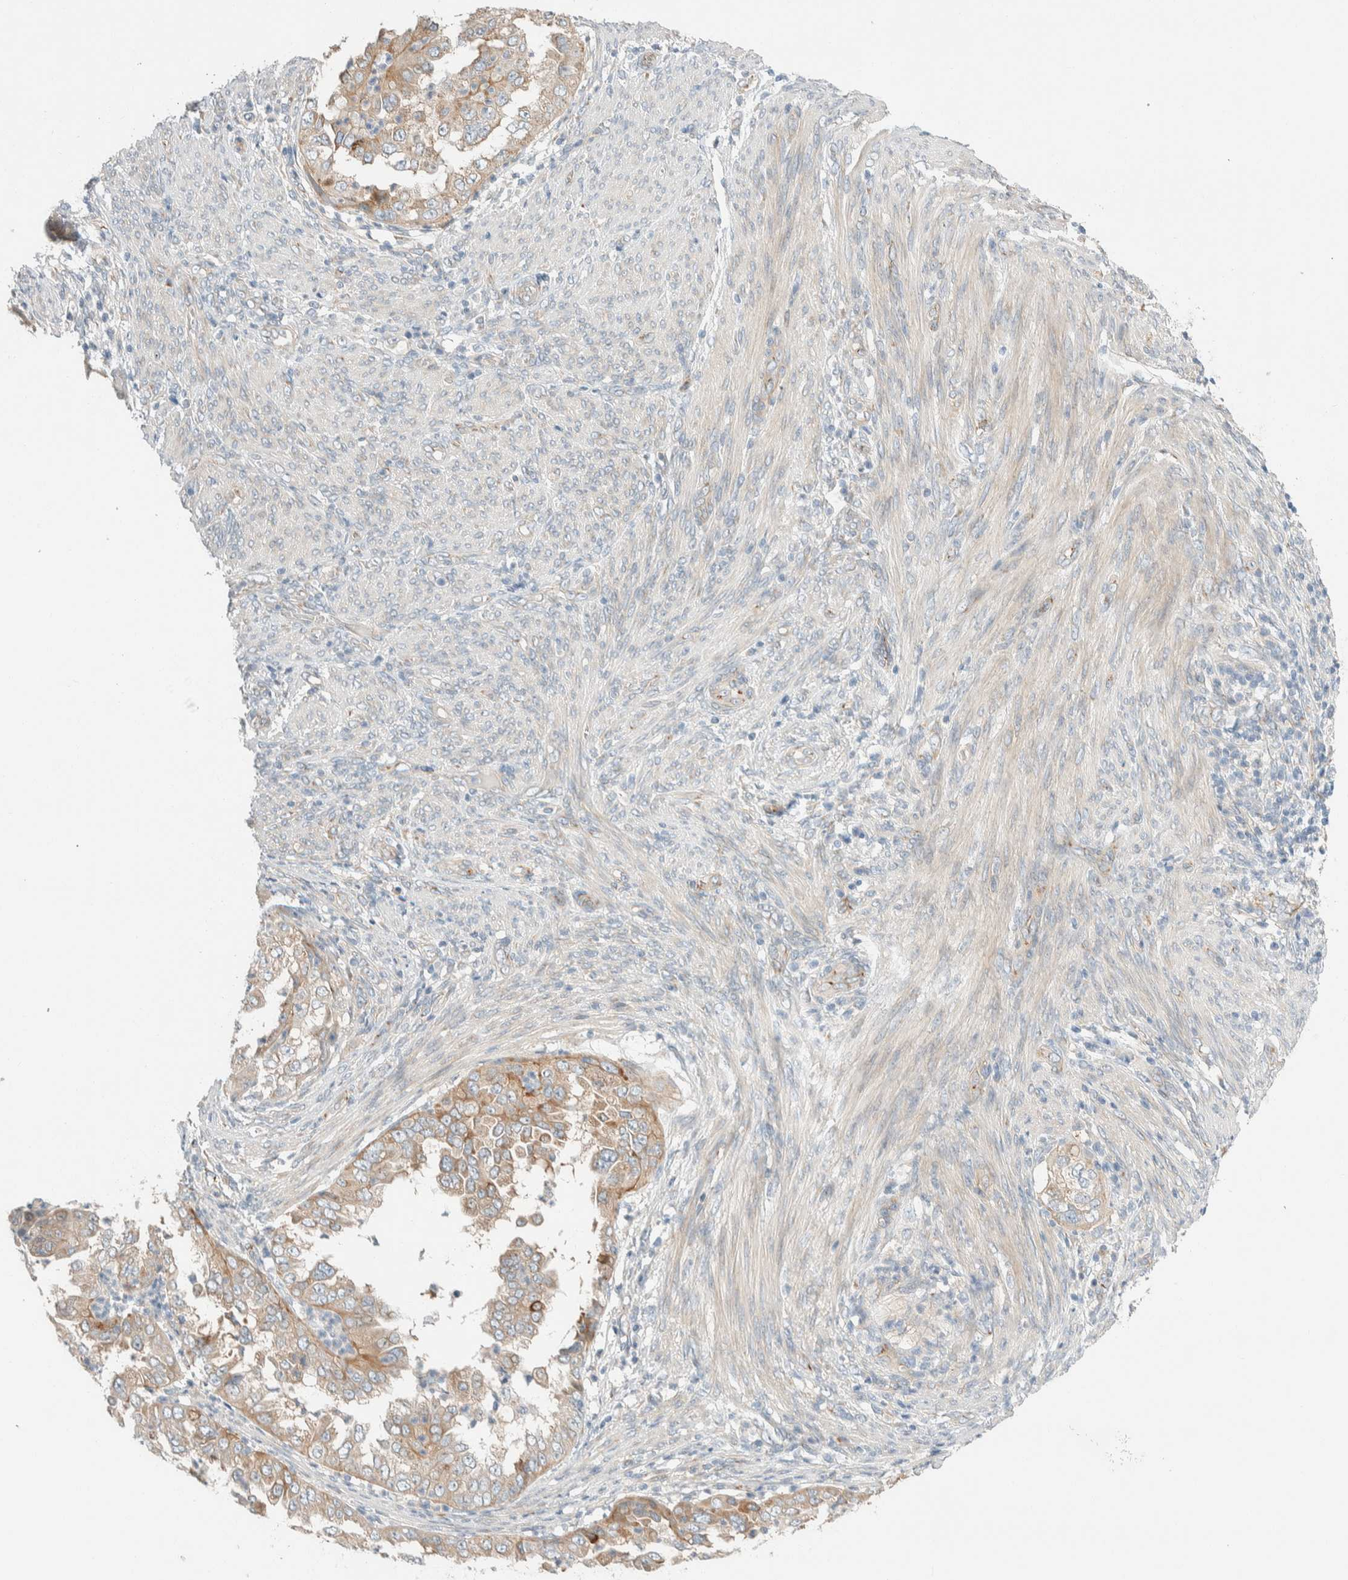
{"staining": {"intensity": "weak", "quantity": ">75%", "location": "cytoplasmic/membranous"}, "tissue": "endometrial cancer", "cell_type": "Tumor cells", "image_type": "cancer", "snomed": [{"axis": "morphology", "description": "Adenocarcinoma, NOS"}, {"axis": "topography", "description": "Endometrium"}], "caption": "This image exhibits immunohistochemistry staining of human adenocarcinoma (endometrial), with low weak cytoplasmic/membranous staining in approximately >75% of tumor cells.", "gene": "TMEM184B", "patient": {"sex": "female", "age": 85}}